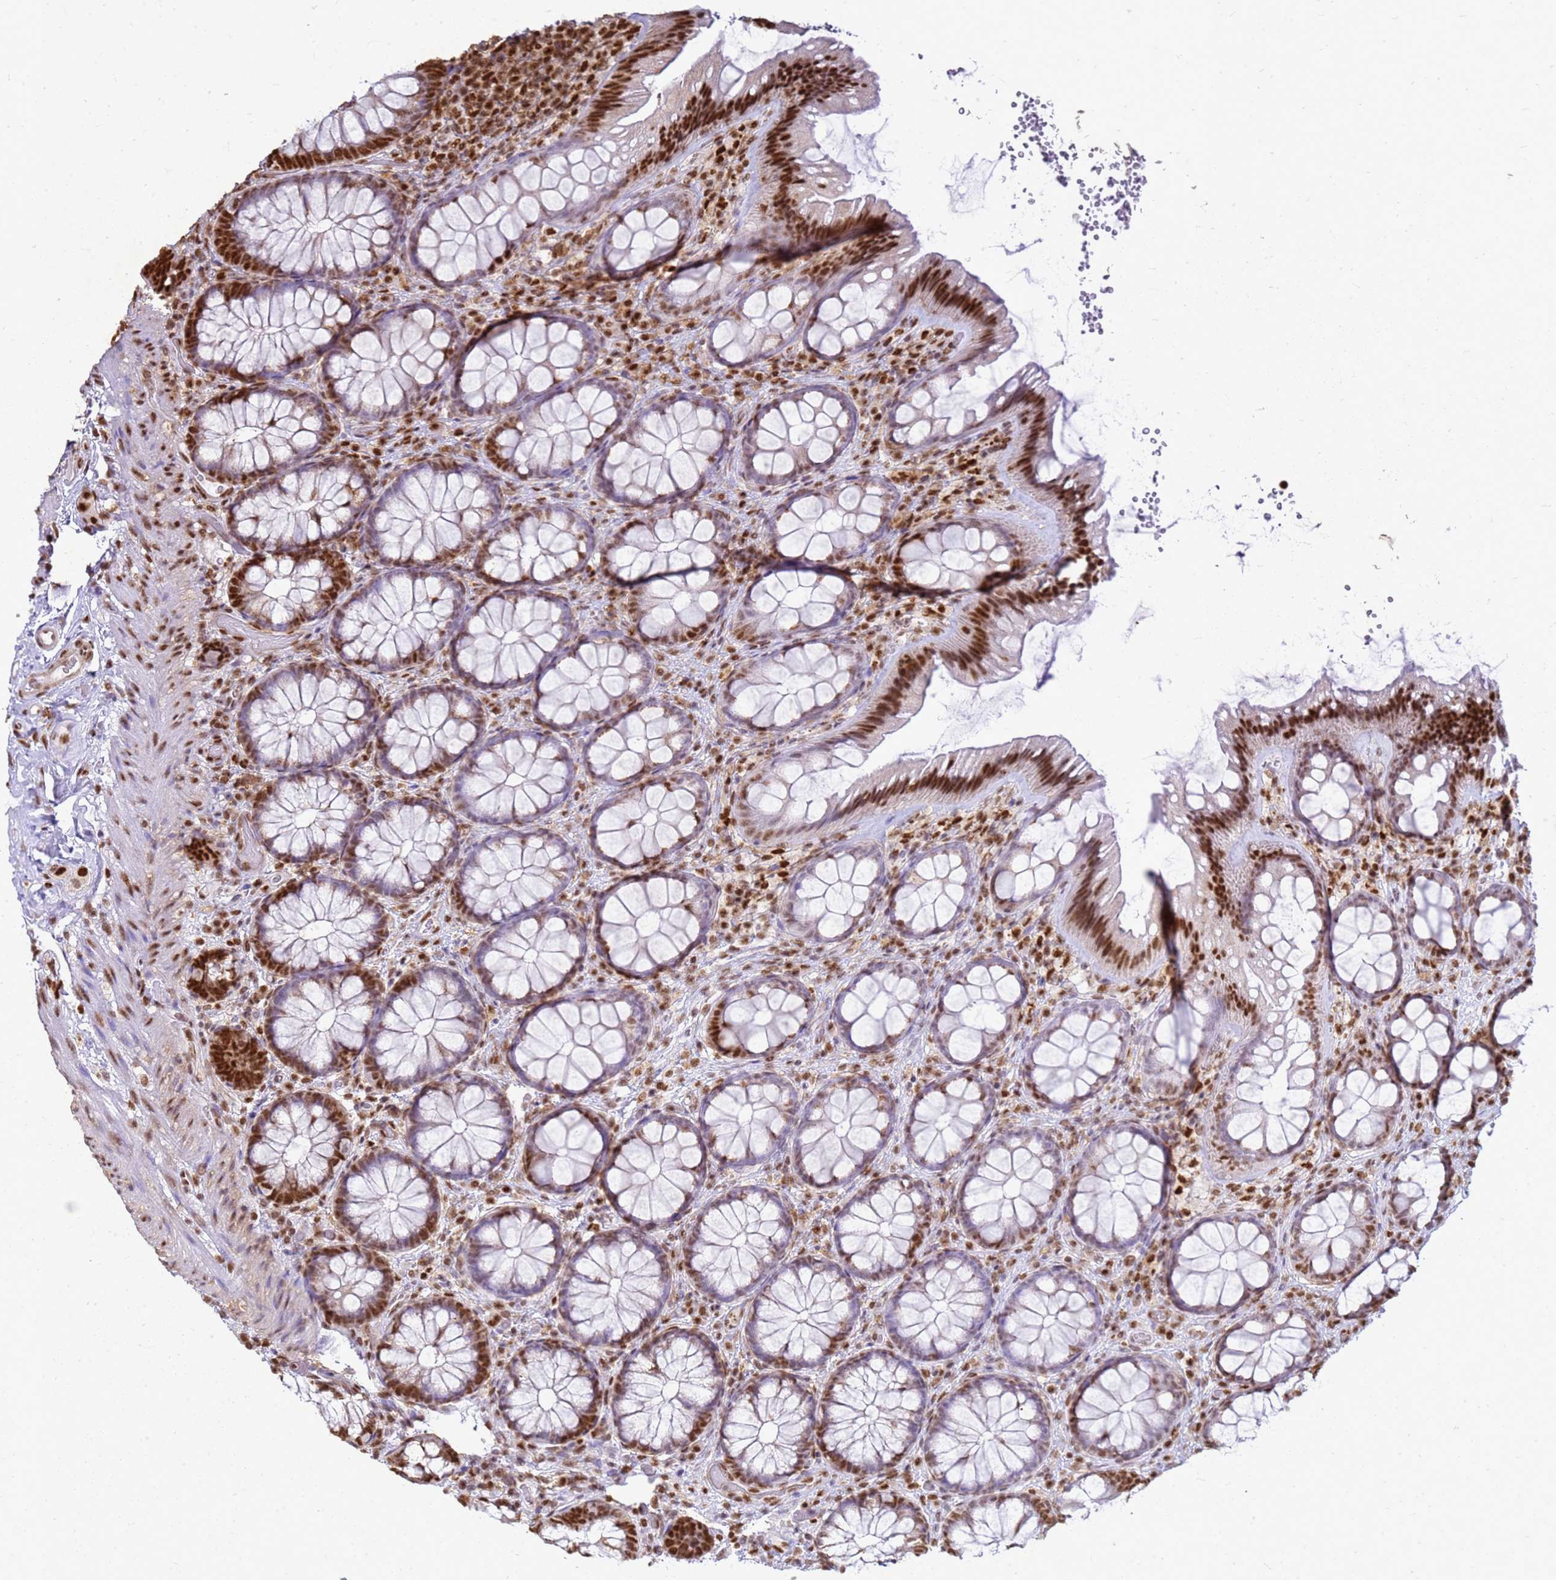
{"staining": {"intensity": "moderate", "quantity": ">75%", "location": "nuclear"}, "tissue": "colon", "cell_type": "Endothelial cells", "image_type": "normal", "snomed": [{"axis": "morphology", "description": "Normal tissue, NOS"}, {"axis": "topography", "description": "Colon"}], "caption": "Brown immunohistochemical staining in normal human colon displays moderate nuclear expression in approximately >75% of endothelial cells.", "gene": "APEX1", "patient": {"sex": "male", "age": 46}}